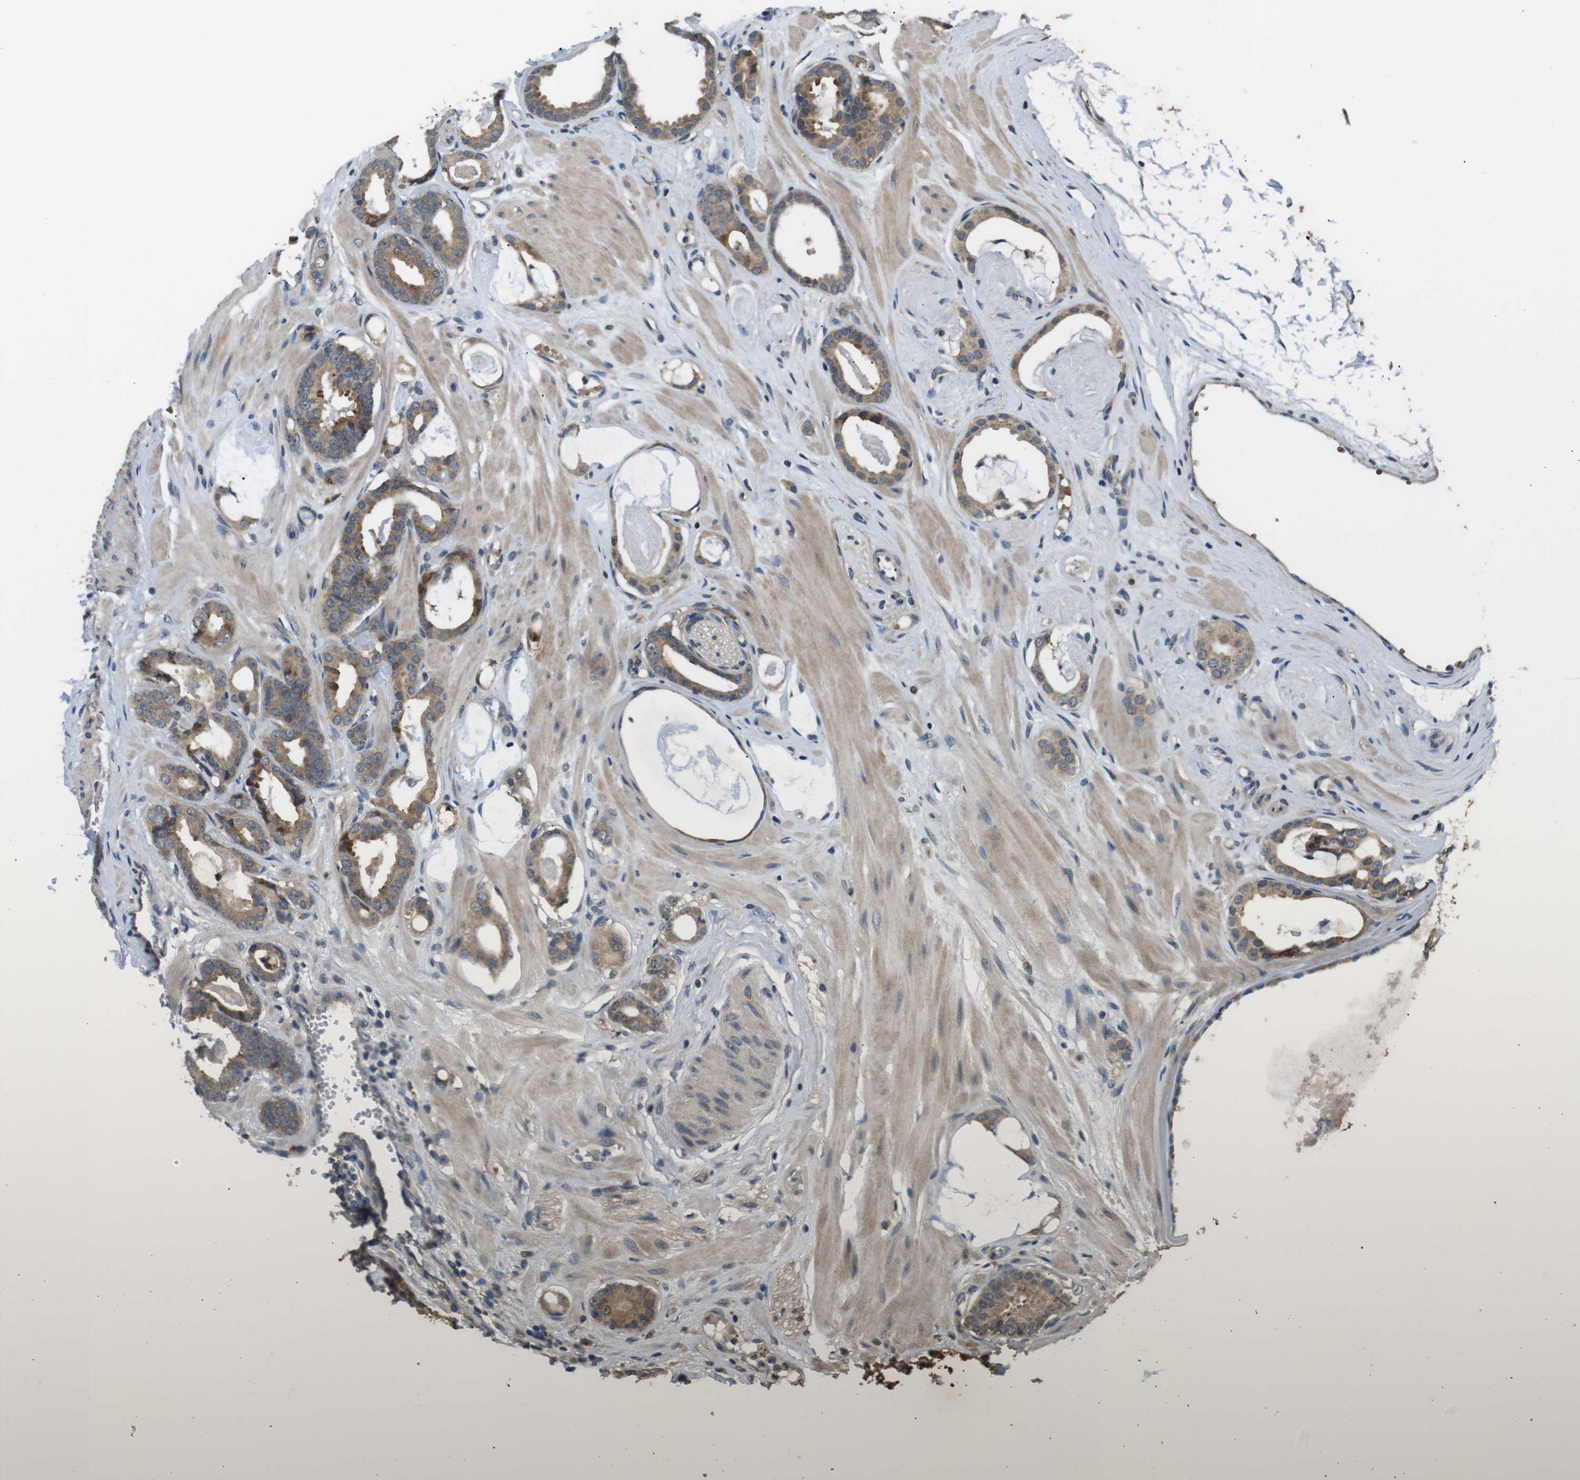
{"staining": {"intensity": "moderate", "quantity": ">75%", "location": "cytoplasmic/membranous"}, "tissue": "prostate cancer", "cell_type": "Tumor cells", "image_type": "cancer", "snomed": [{"axis": "morphology", "description": "Adenocarcinoma, Low grade"}, {"axis": "topography", "description": "Prostate"}], "caption": "A micrograph of human prostate adenocarcinoma (low-grade) stained for a protein demonstrates moderate cytoplasmic/membranous brown staining in tumor cells.", "gene": "EPHB2", "patient": {"sex": "male", "age": 53}}